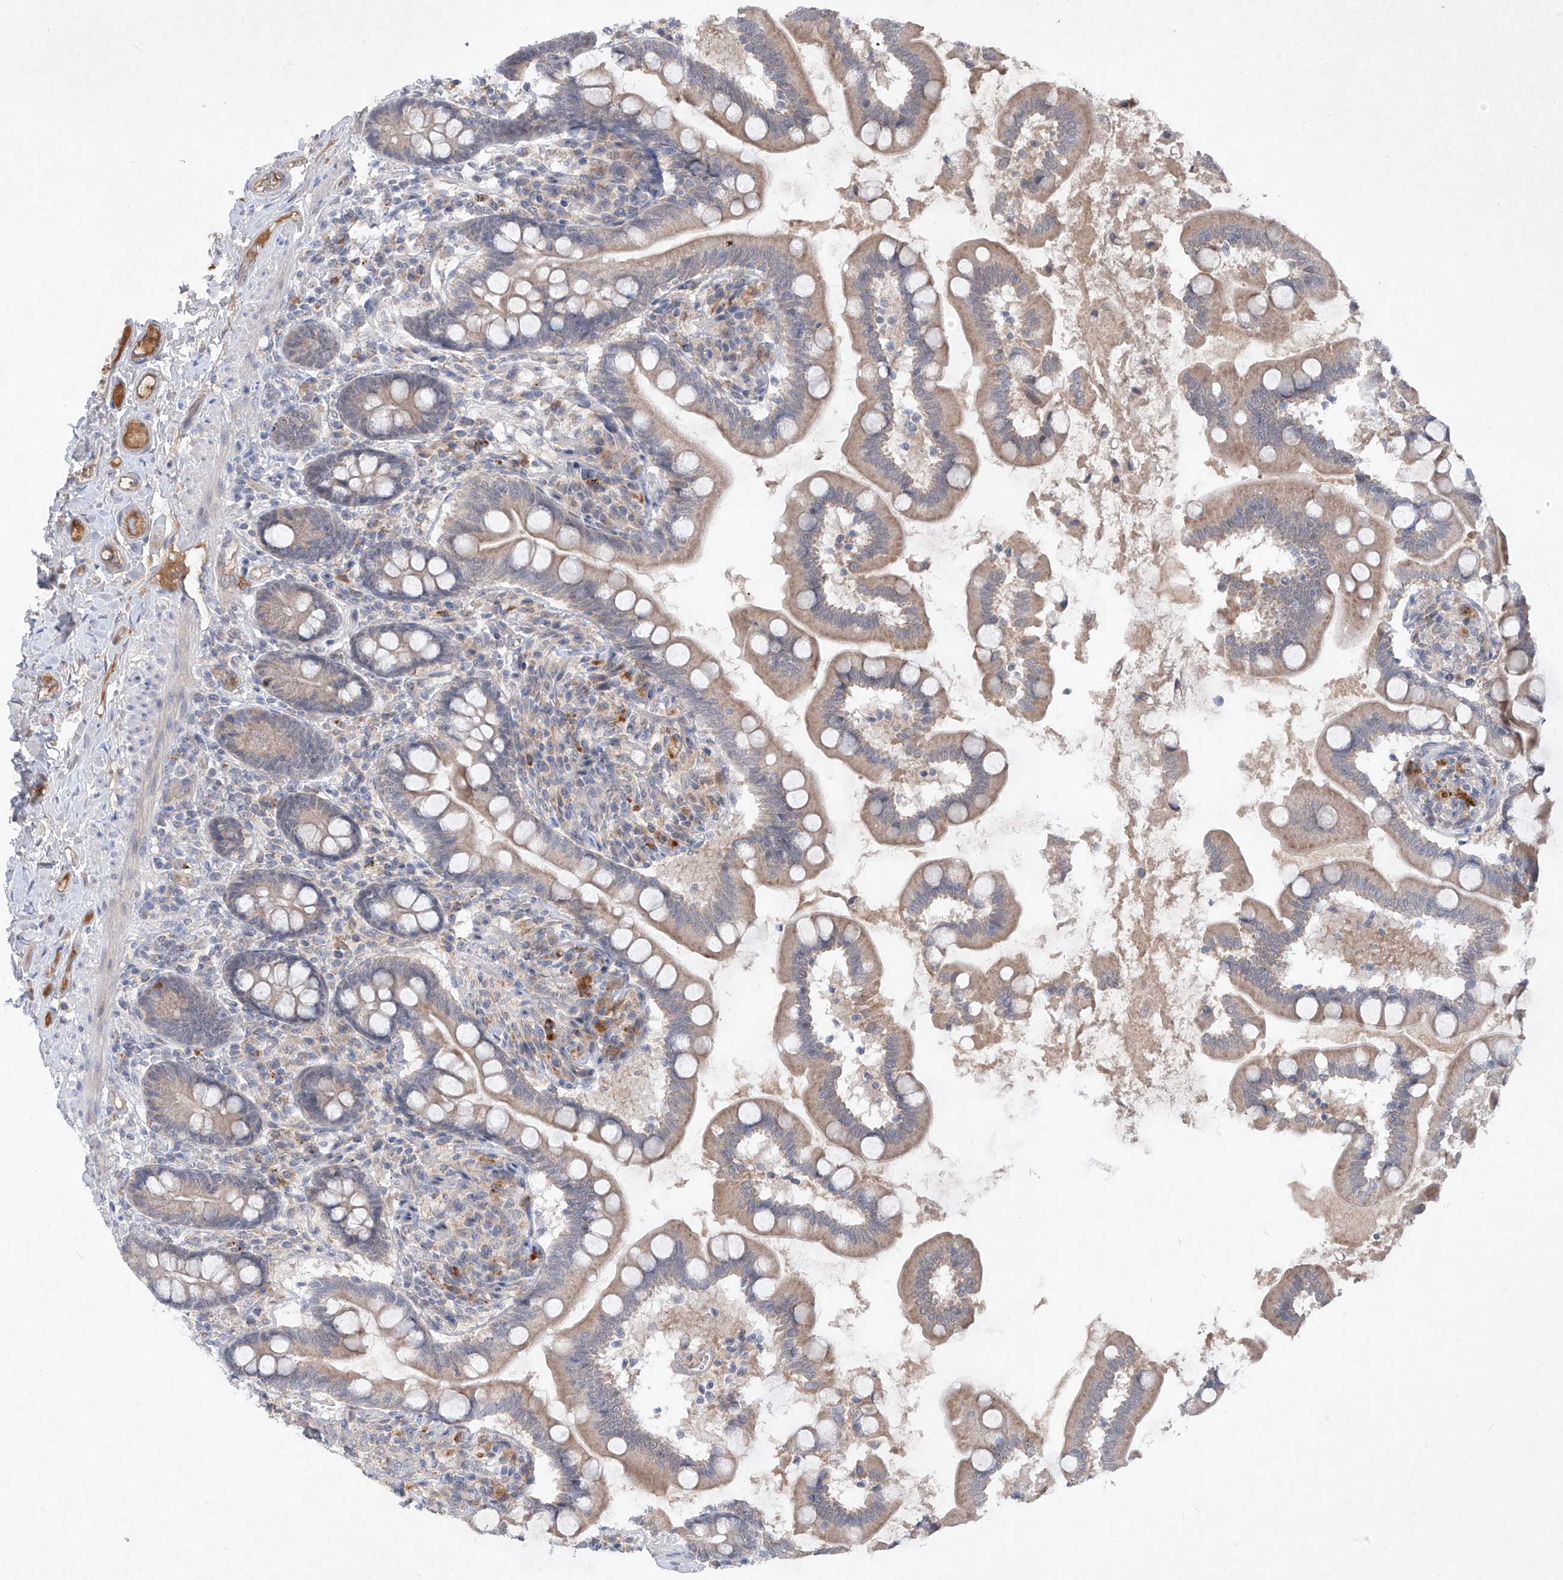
{"staining": {"intensity": "weak", "quantity": "25%-75%", "location": "cytoplasmic/membranous"}, "tissue": "small intestine", "cell_type": "Glandular cells", "image_type": "normal", "snomed": [{"axis": "morphology", "description": "Normal tissue, NOS"}, {"axis": "topography", "description": "Small intestine"}], "caption": "Small intestine stained with a brown dye displays weak cytoplasmic/membranous positive staining in about 25%-75% of glandular cells.", "gene": "FAM135A", "patient": {"sex": "female", "age": 64}}